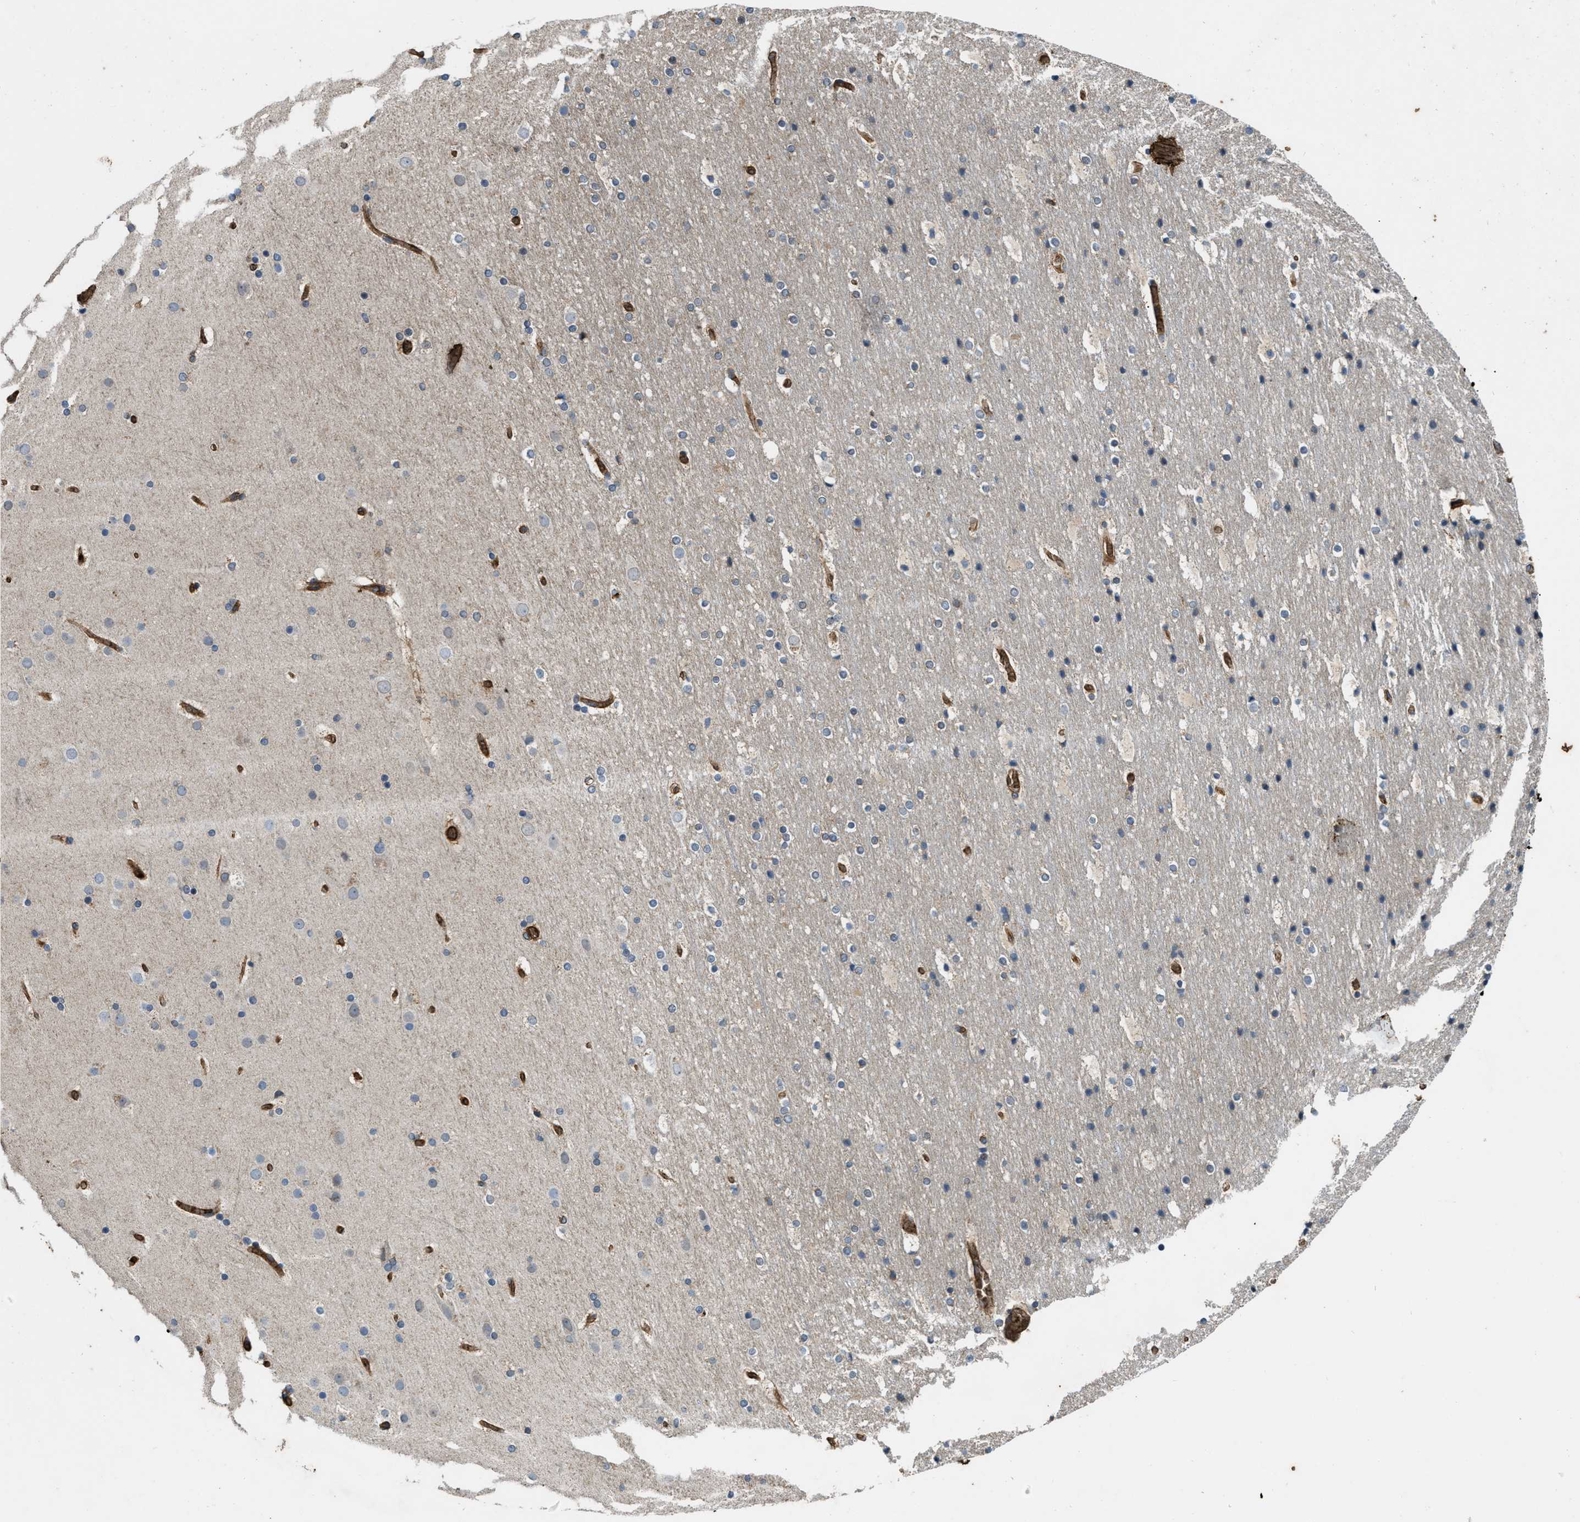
{"staining": {"intensity": "strong", "quantity": ">75%", "location": "cytoplasmic/membranous"}, "tissue": "cerebral cortex", "cell_type": "Endothelial cells", "image_type": "normal", "snomed": [{"axis": "morphology", "description": "Normal tissue, NOS"}, {"axis": "topography", "description": "Cerebral cortex"}], "caption": "Cerebral cortex stained with immunohistochemistry exhibits strong cytoplasmic/membranous expression in about >75% of endothelial cells. Nuclei are stained in blue.", "gene": "ERC1", "patient": {"sex": "male", "age": 57}}